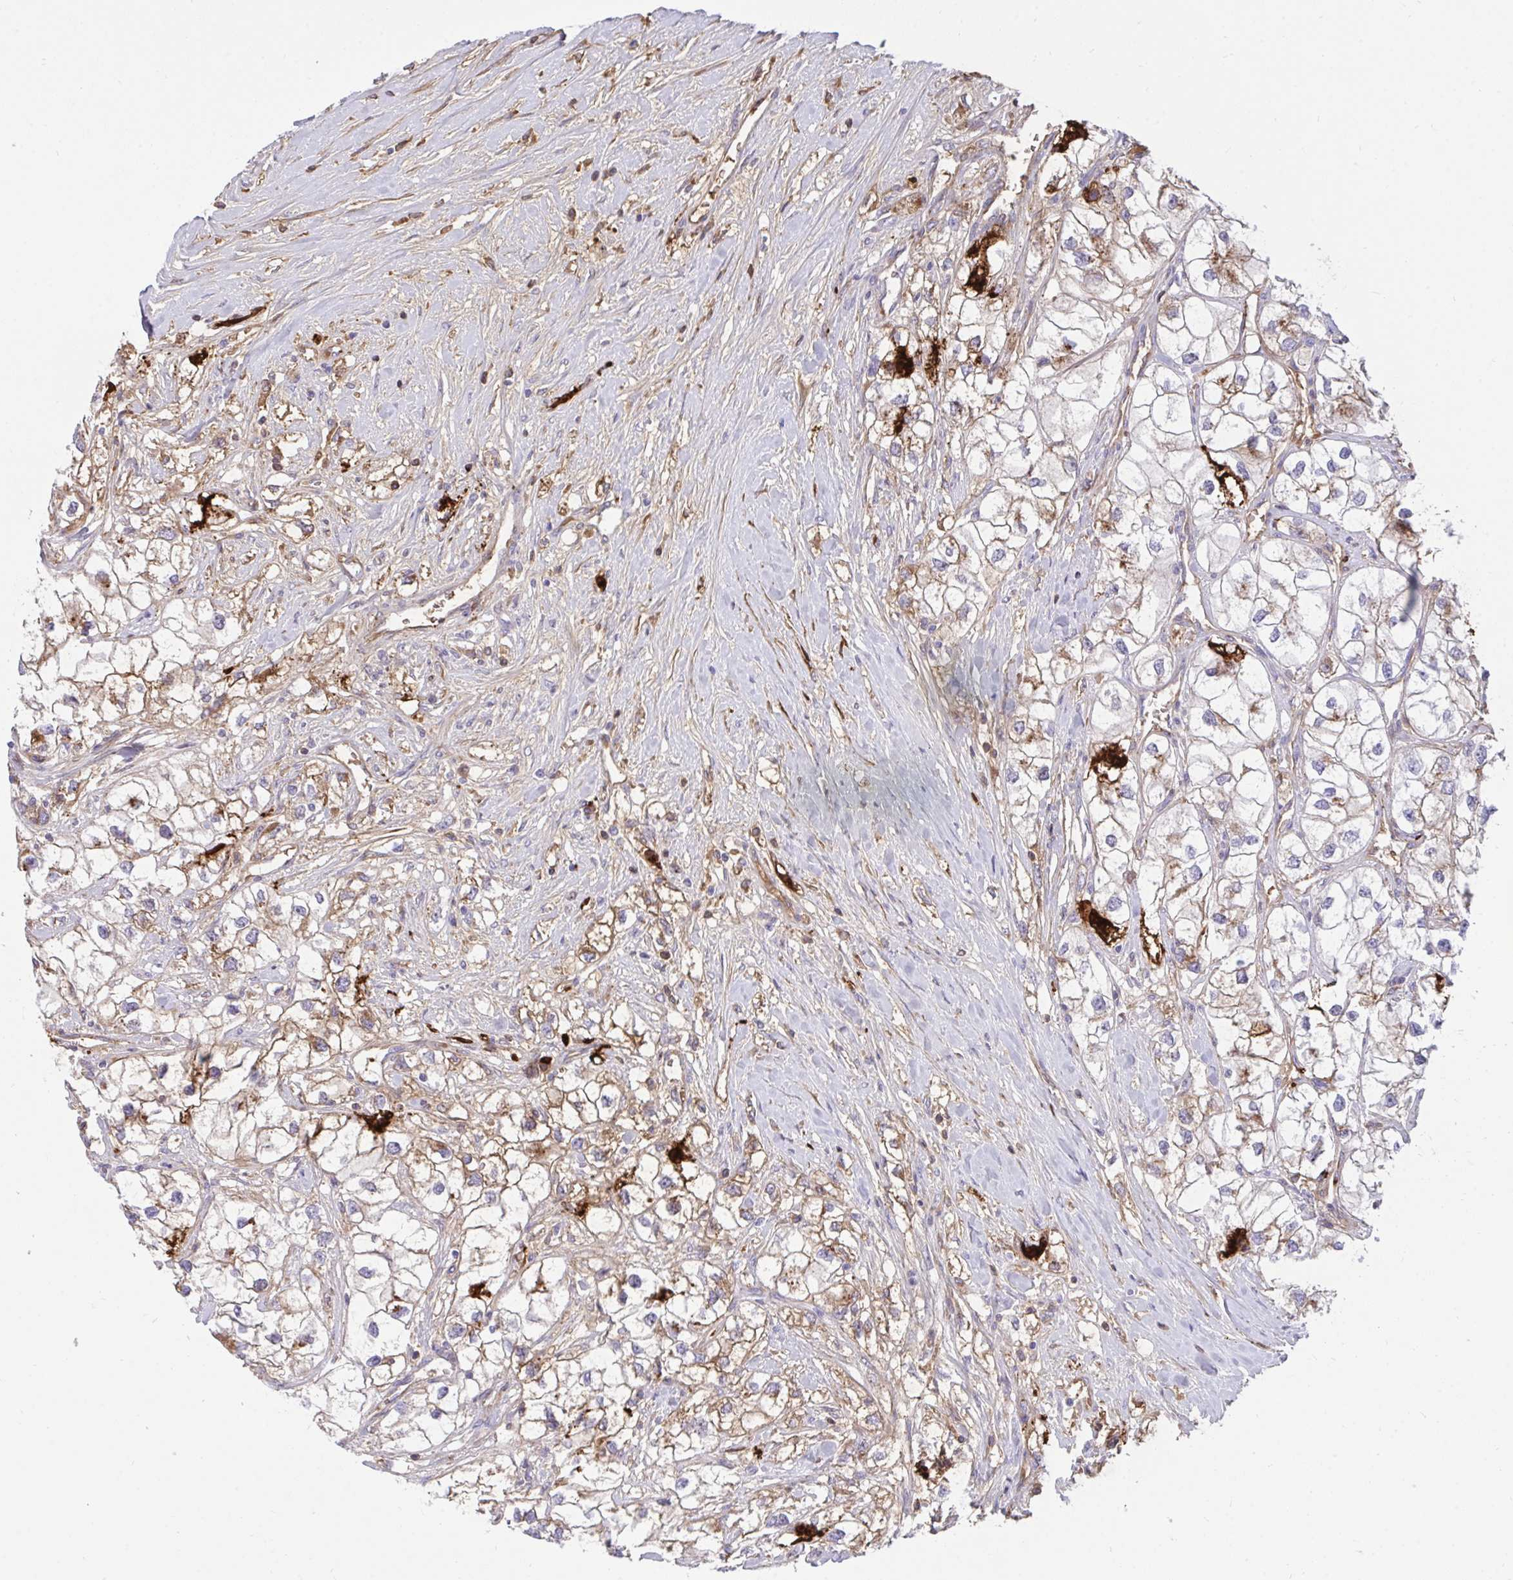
{"staining": {"intensity": "weak", "quantity": ">75%", "location": "cytoplasmic/membranous"}, "tissue": "renal cancer", "cell_type": "Tumor cells", "image_type": "cancer", "snomed": [{"axis": "morphology", "description": "Adenocarcinoma, NOS"}, {"axis": "topography", "description": "Kidney"}], "caption": "A brown stain highlights weak cytoplasmic/membranous staining of a protein in renal cancer (adenocarcinoma) tumor cells. (brown staining indicates protein expression, while blue staining denotes nuclei).", "gene": "F2", "patient": {"sex": "male", "age": 59}}